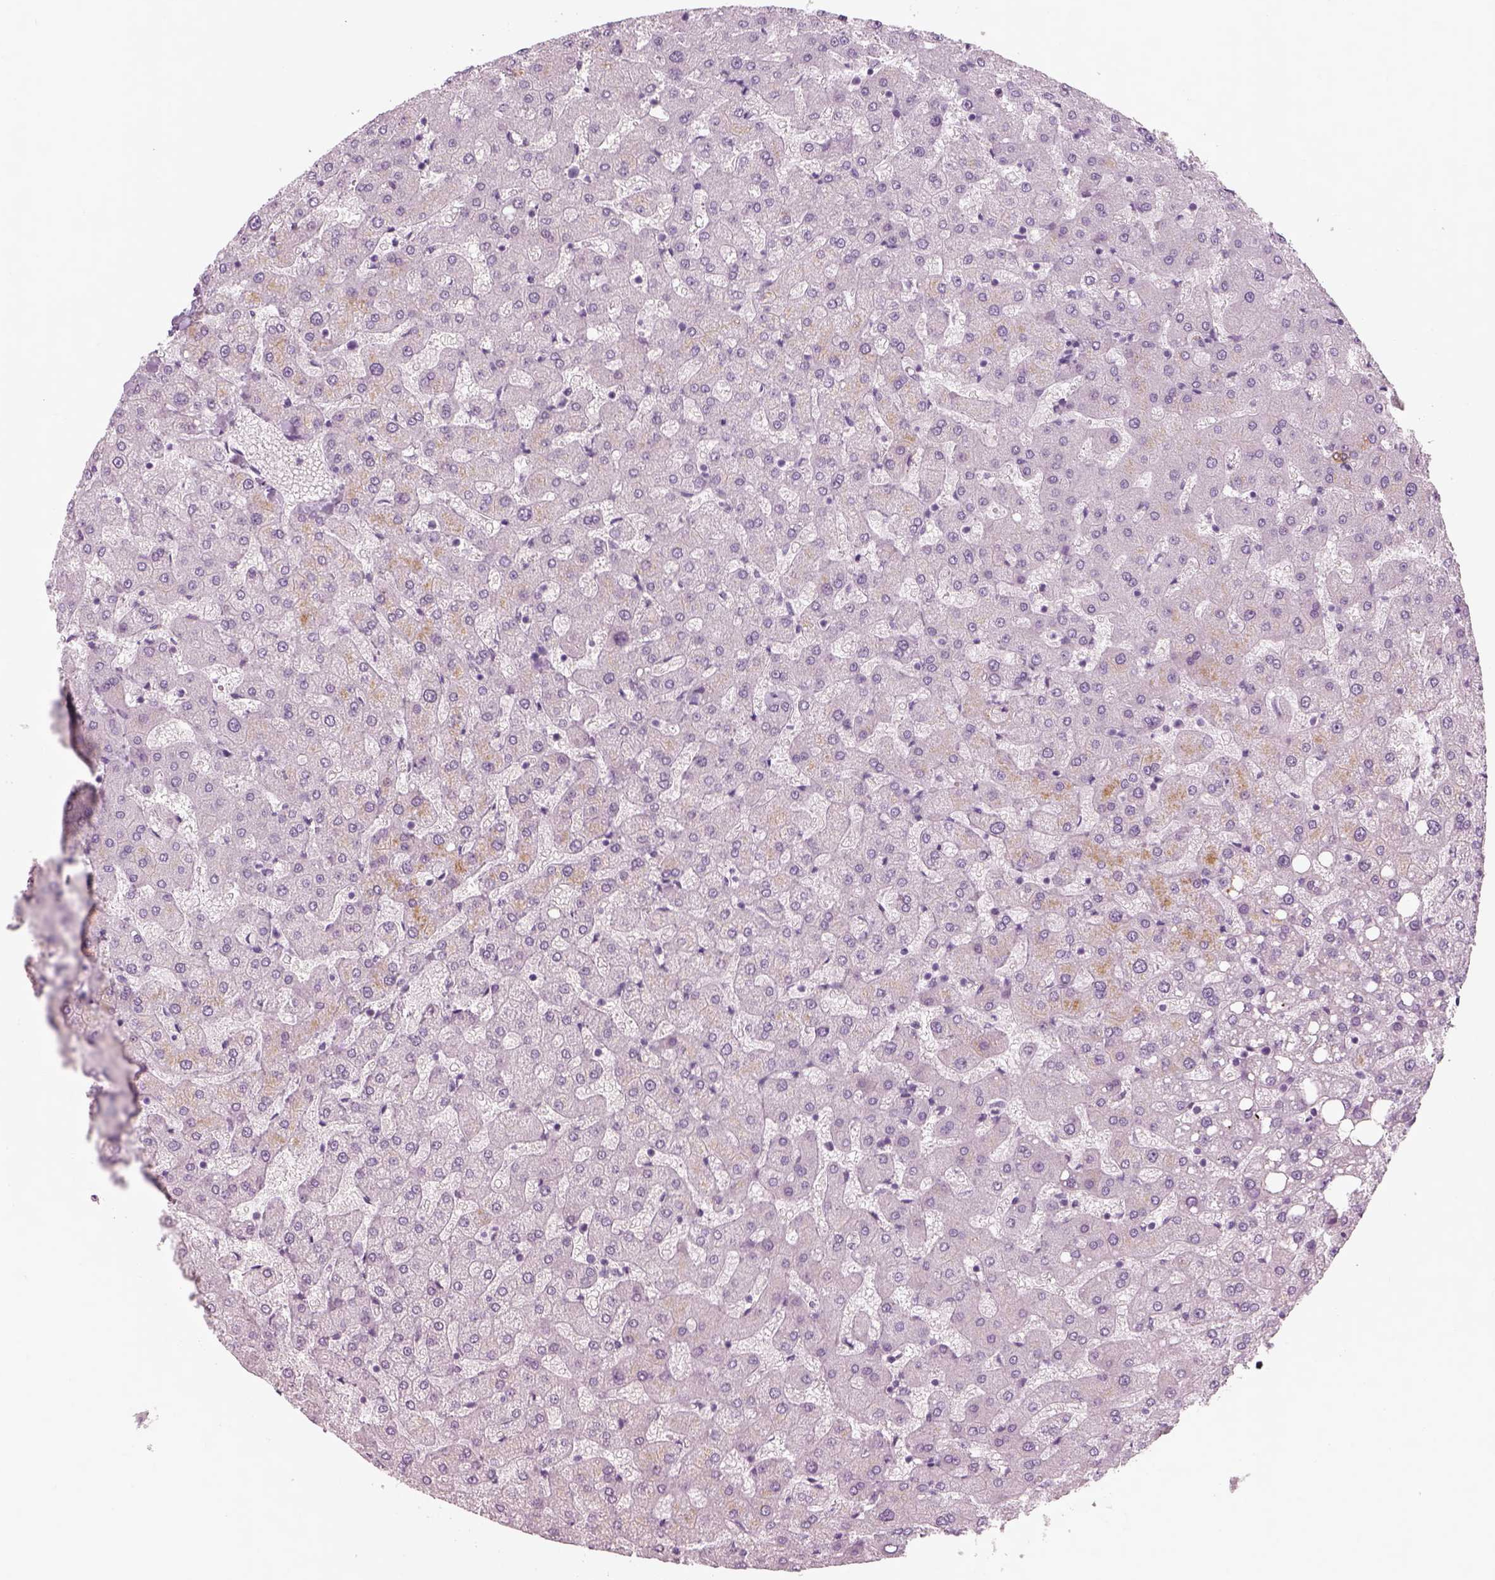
{"staining": {"intensity": "weak", "quantity": "<25%", "location": "cytoplasmic/membranous"}, "tissue": "liver", "cell_type": "Cholangiocytes", "image_type": "normal", "snomed": [{"axis": "morphology", "description": "Normal tissue, NOS"}, {"axis": "topography", "description": "Liver"}], "caption": "Micrograph shows no significant protein expression in cholangiocytes of benign liver.", "gene": "SAG", "patient": {"sex": "female", "age": 50}}